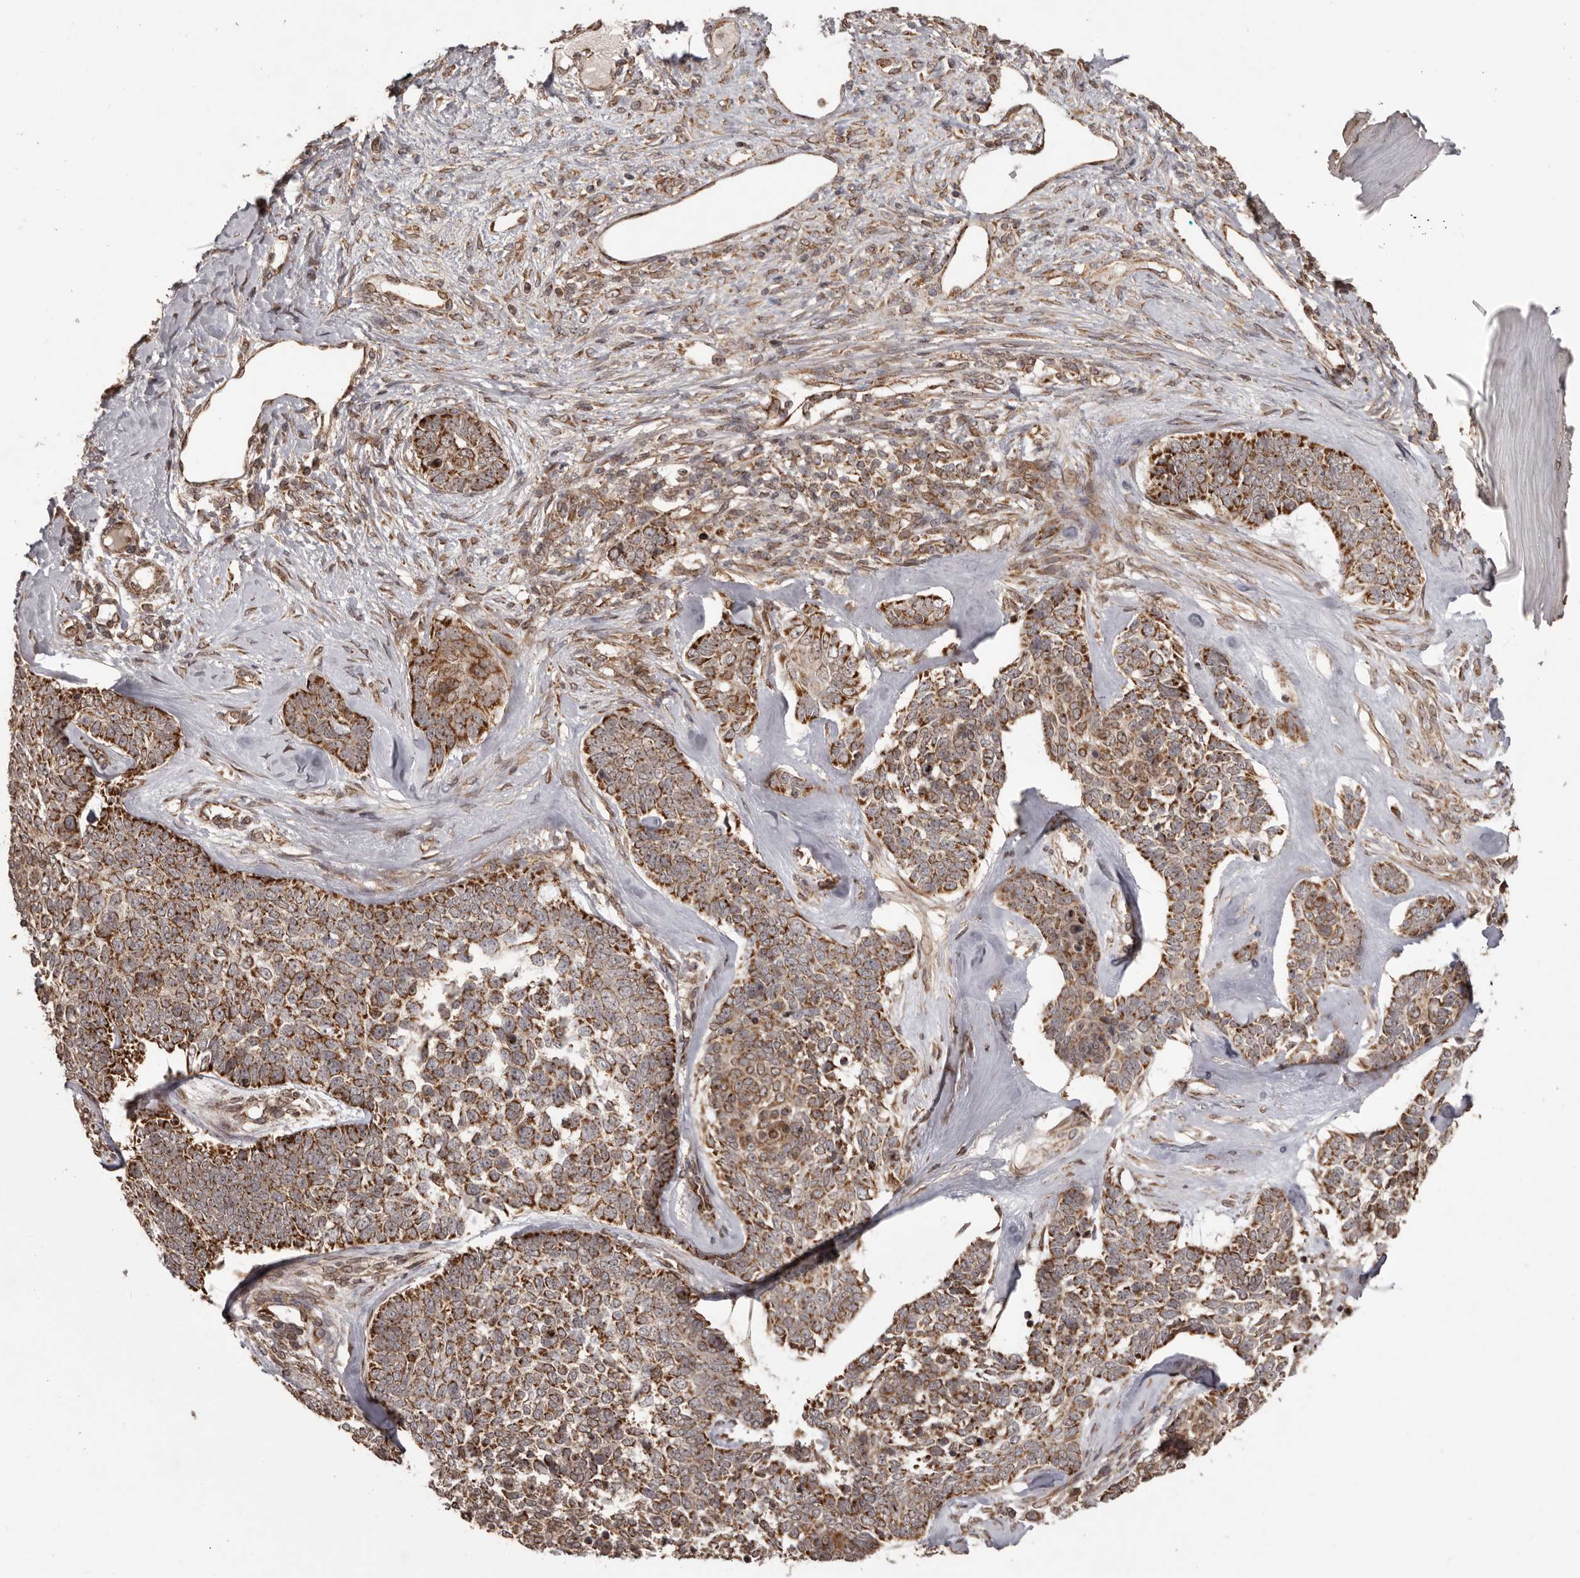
{"staining": {"intensity": "strong", "quantity": "25%-75%", "location": "cytoplasmic/membranous"}, "tissue": "skin cancer", "cell_type": "Tumor cells", "image_type": "cancer", "snomed": [{"axis": "morphology", "description": "Basal cell carcinoma"}, {"axis": "topography", "description": "Skin"}], "caption": "The immunohistochemical stain highlights strong cytoplasmic/membranous expression in tumor cells of skin basal cell carcinoma tissue.", "gene": "CHRM2", "patient": {"sex": "female", "age": 81}}